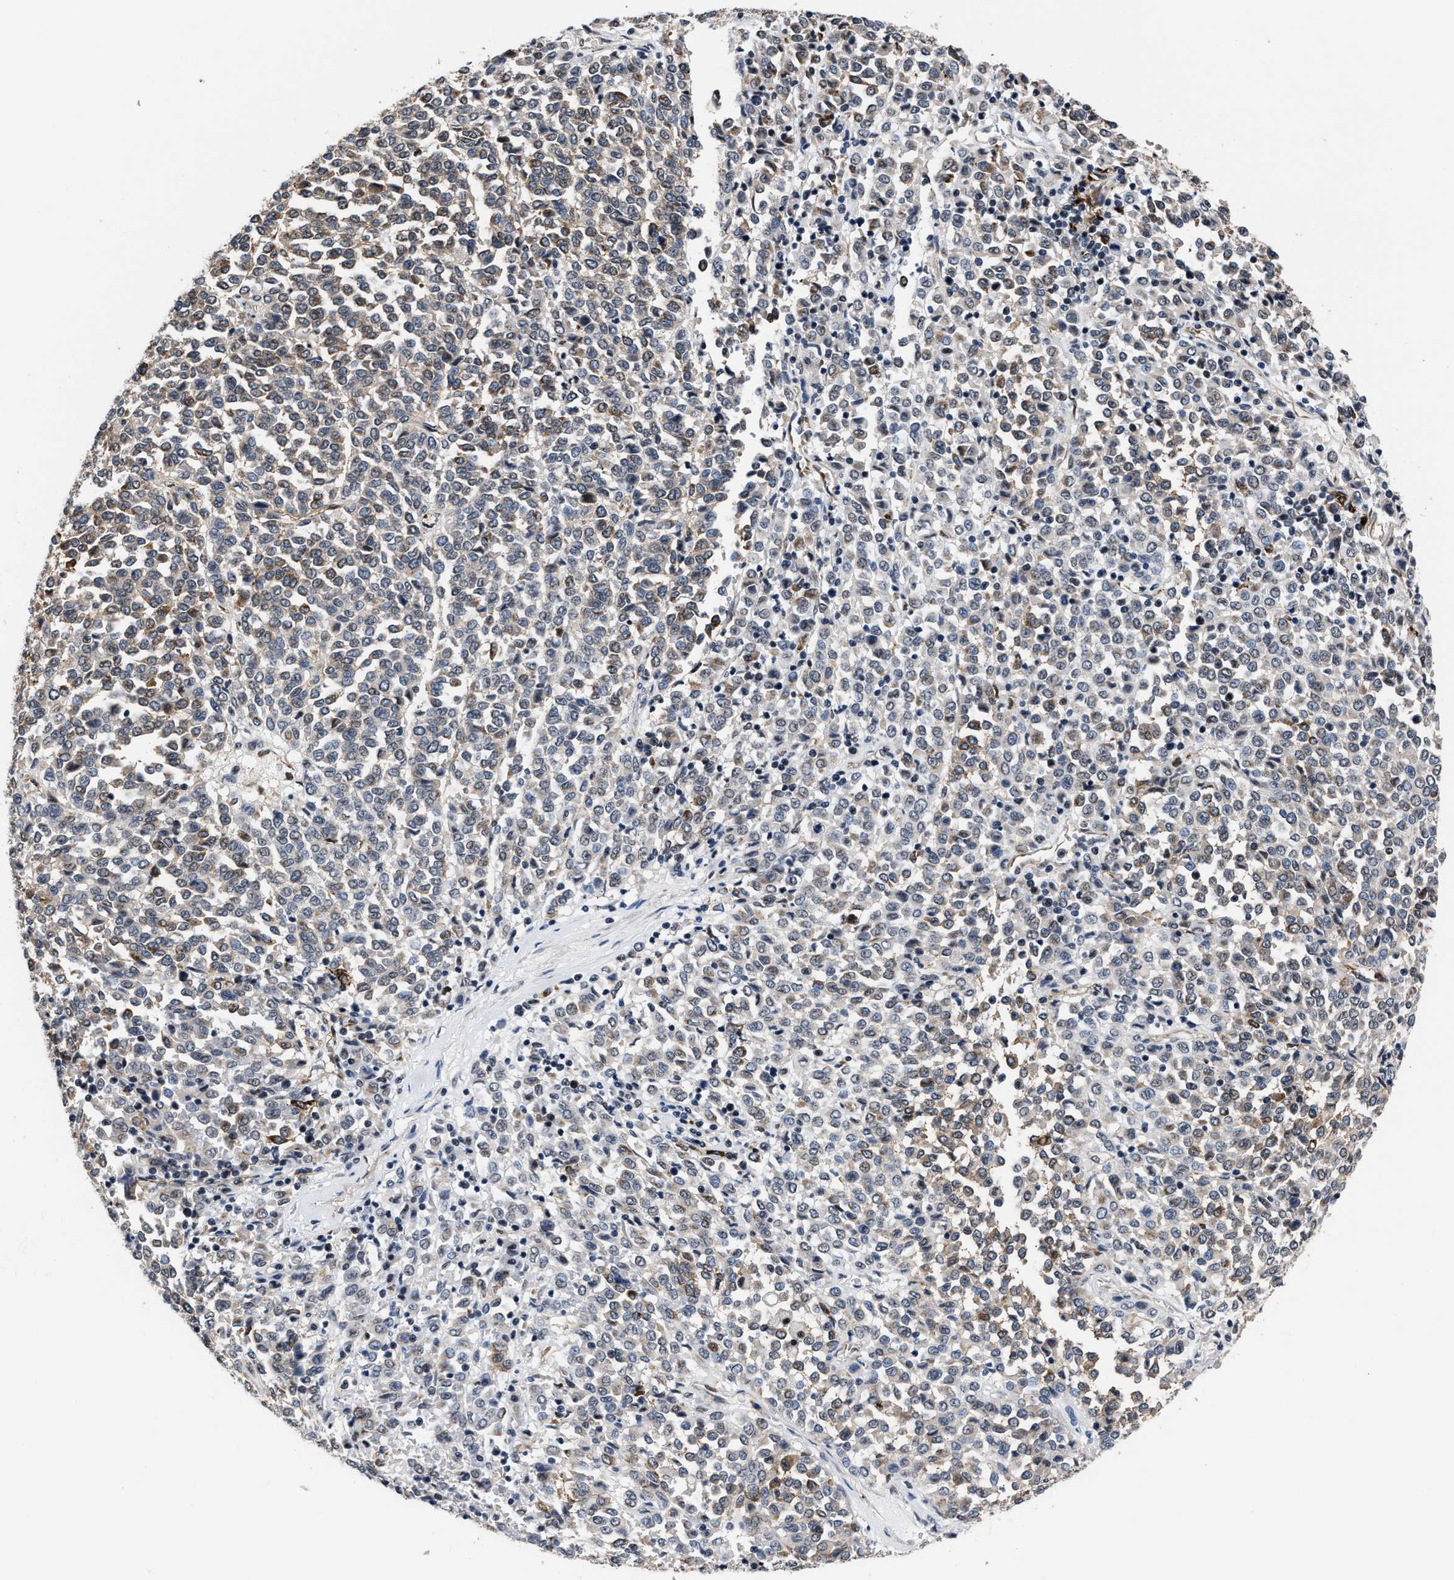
{"staining": {"intensity": "strong", "quantity": "25%-75%", "location": "cytoplasmic/membranous"}, "tissue": "melanoma", "cell_type": "Tumor cells", "image_type": "cancer", "snomed": [{"axis": "morphology", "description": "Malignant melanoma, Metastatic site"}, {"axis": "topography", "description": "Pancreas"}], "caption": "This is an image of IHC staining of malignant melanoma (metastatic site), which shows strong expression in the cytoplasmic/membranous of tumor cells.", "gene": "MARCKSL1", "patient": {"sex": "female", "age": 30}}